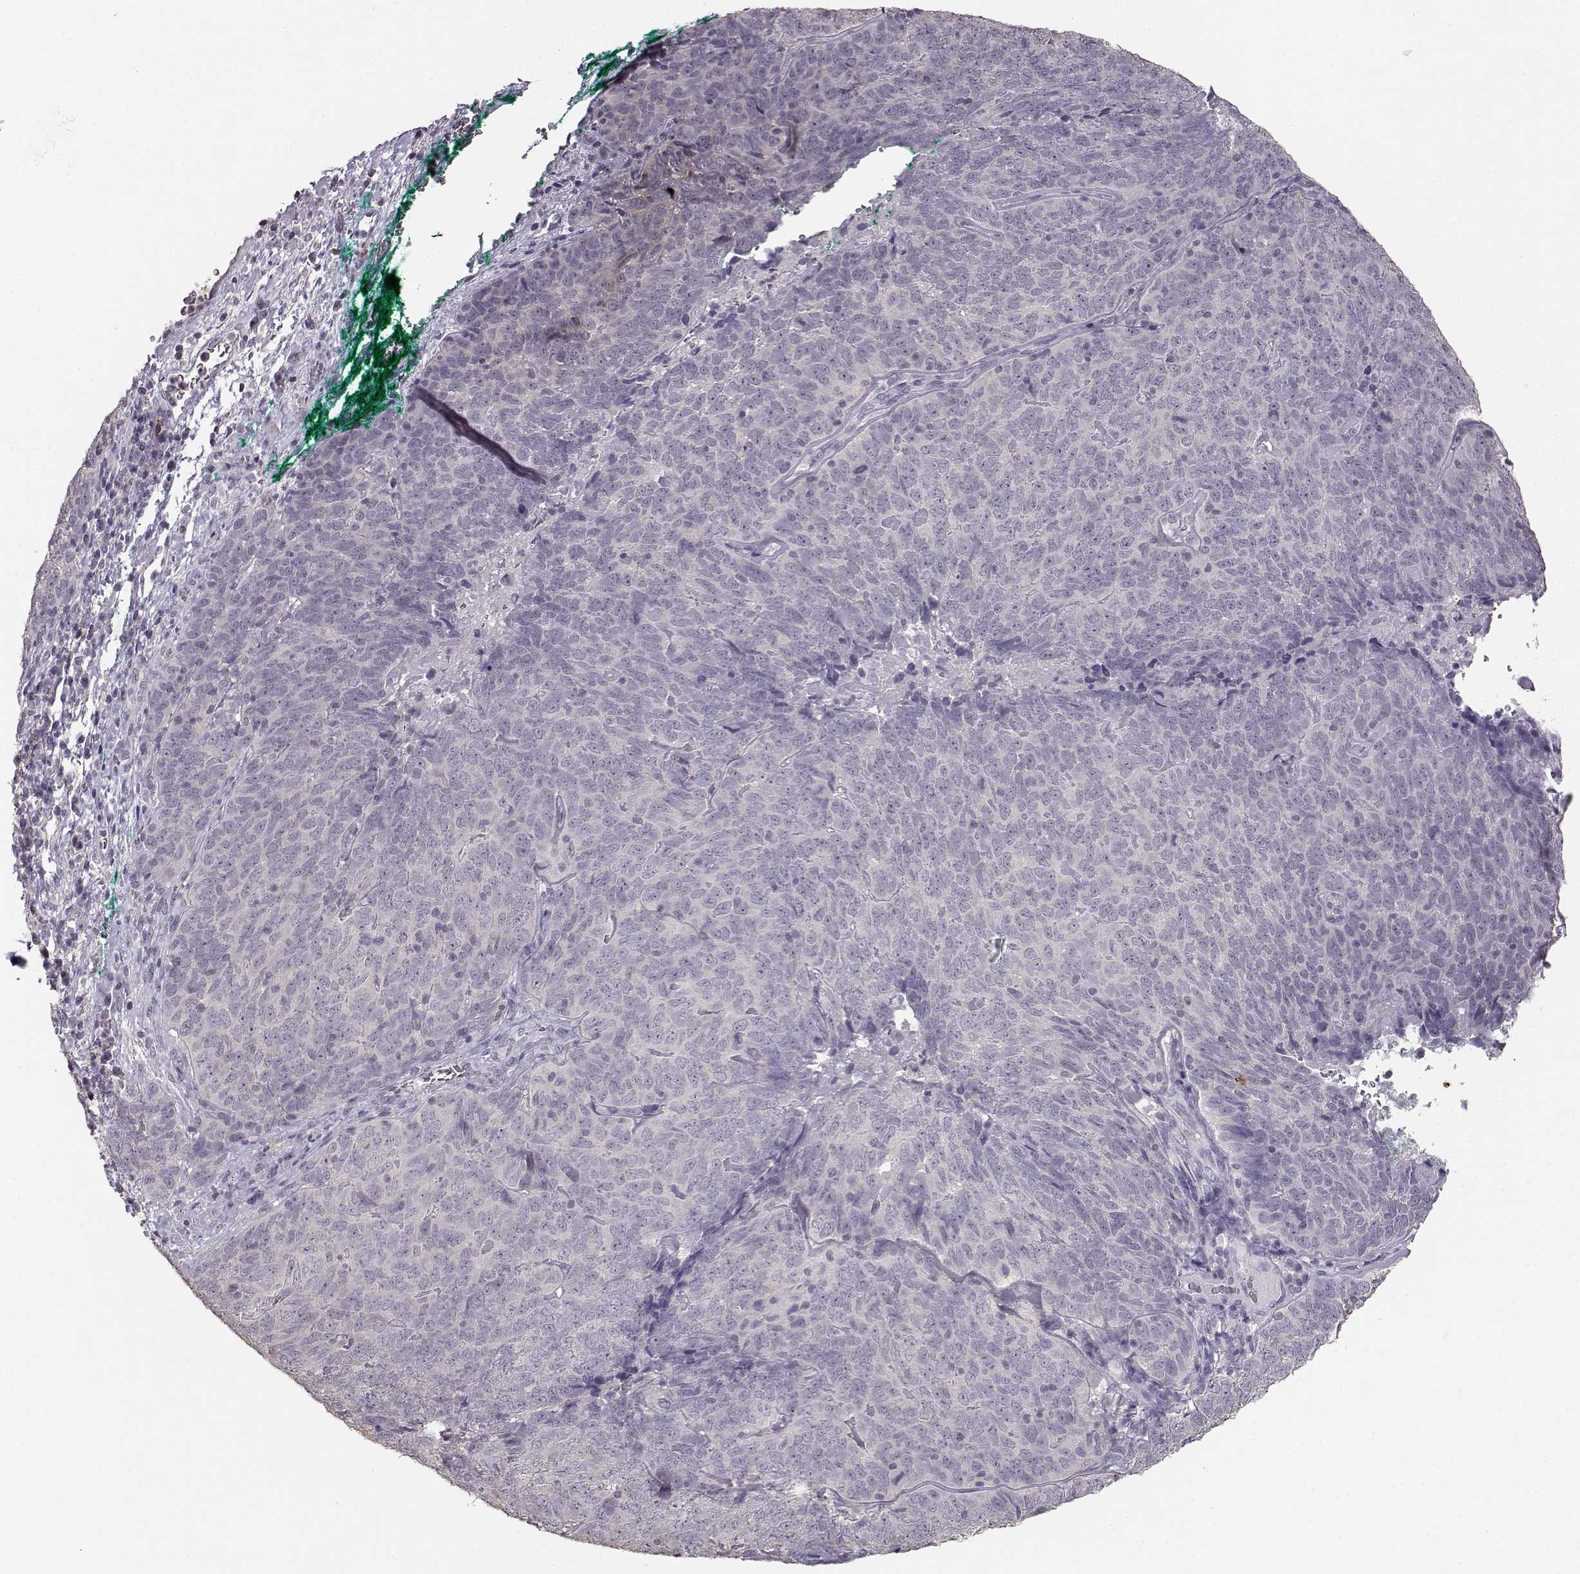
{"staining": {"intensity": "negative", "quantity": "none", "location": "none"}, "tissue": "skin cancer", "cell_type": "Tumor cells", "image_type": "cancer", "snomed": [{"axis": "morphology", "description": "Squamous cell carcinoma, NOS"}, {"axis": "topography", "description": "Skin"}, {"axis": "topography", "description": "Anal"}], "caption": "Squamous cell carcinoma (skin) stained for a protein using immunohistochemistry (IHC) reveals no staining tumor cells.", "gene": "UROC1", "patient": {"sex": "female", "age": 51}}